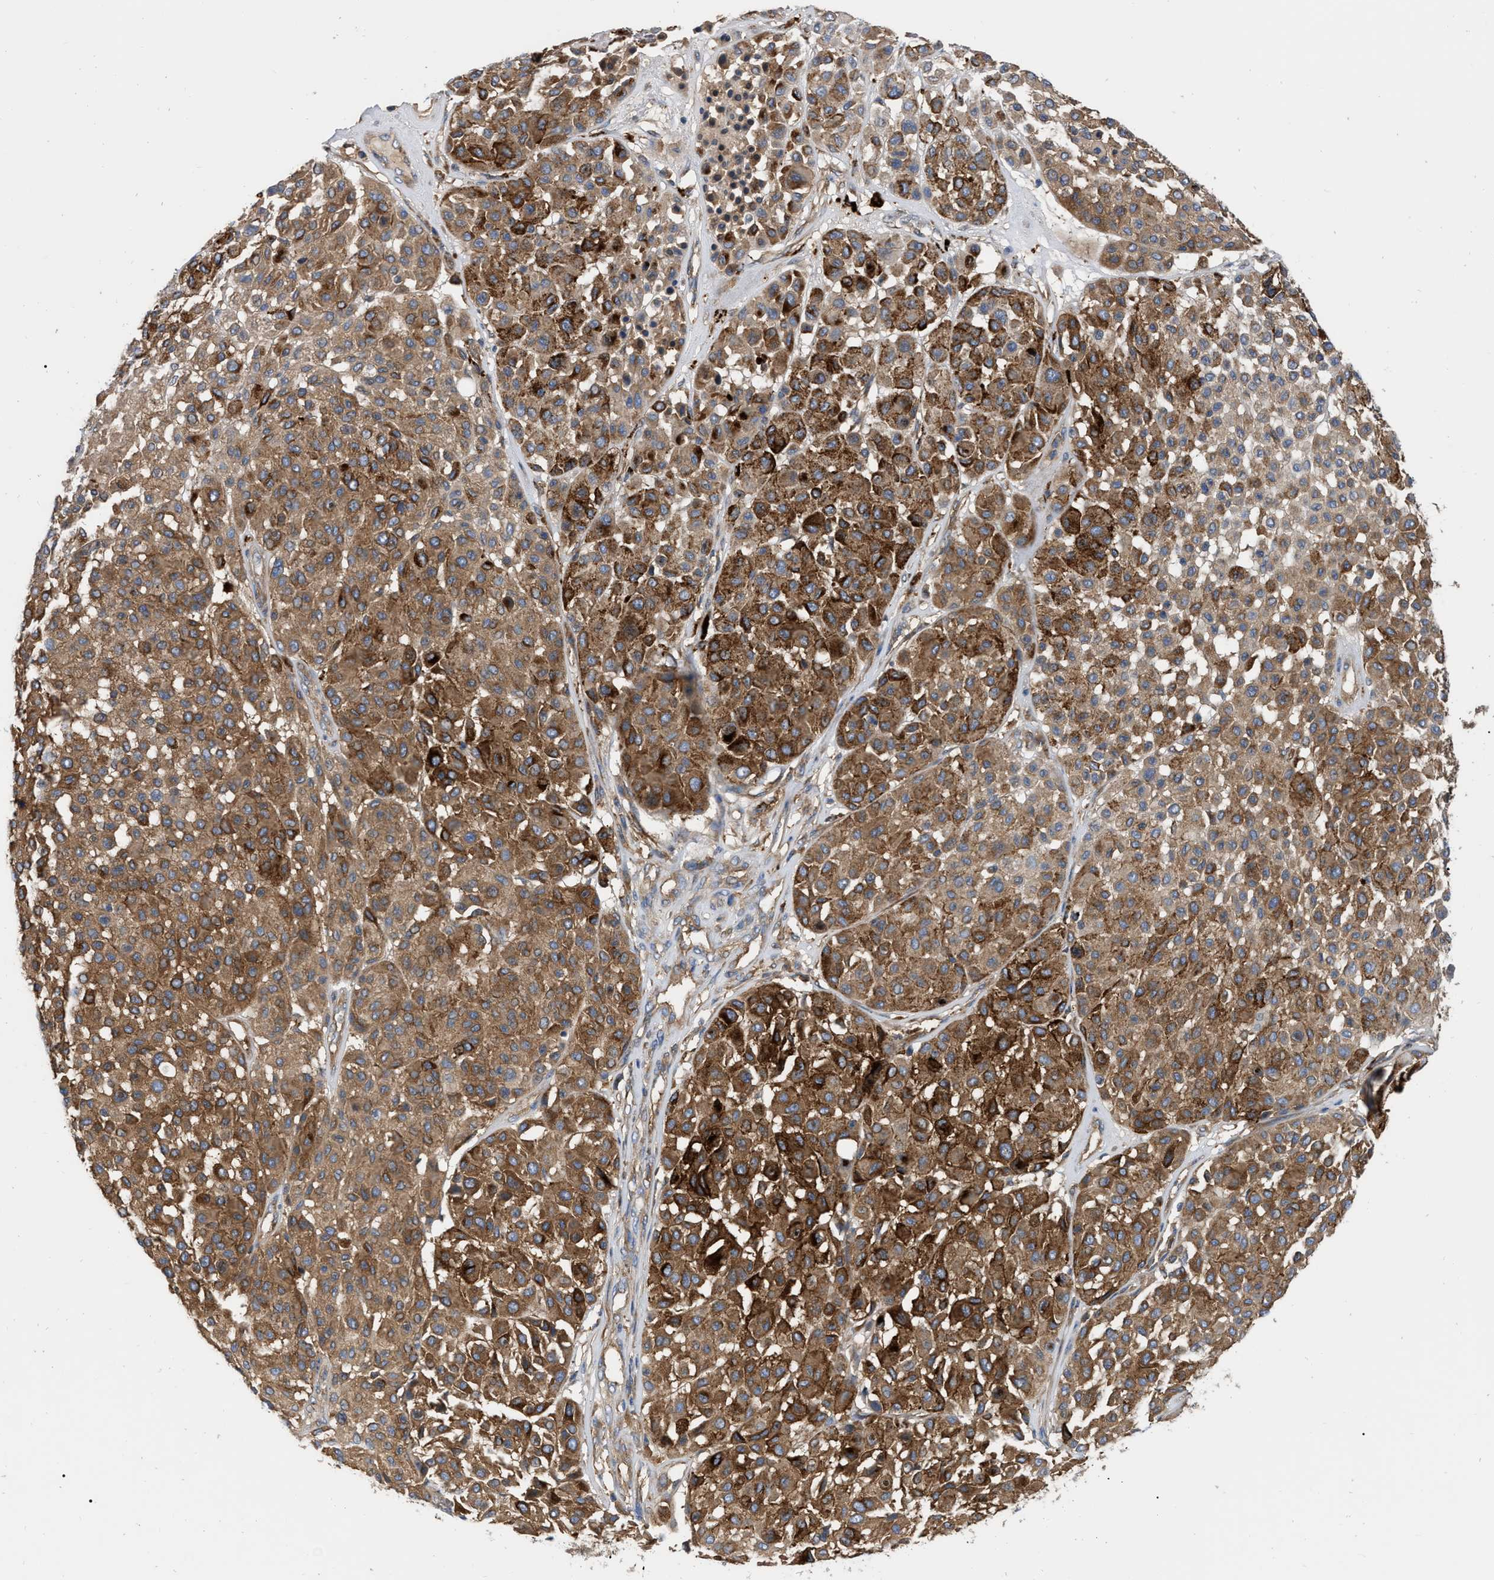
{"staining": {"intensity": "strong", "quantity": ">75%", "location": "cytoplasmic/membranous"}, "tissue": "melanoma", "cell_type": "Tumor cells", "image_type": "cancer", "snomed": [{"axis": "morphology", "description": "Malignant melanoma, Metastatic site"}, {"axis": "topography", "description": "Soft tissue"}], "caption": "Malignant melanoma (metastatic site) stained with DAB immunohistochemistry (IHC) demonstrates high levels of strong cytoplasmic/membranous expression in about >75% of tumor cells.", "gene": "RABEP1", "patient": {"sex": "male", "age": 41}}